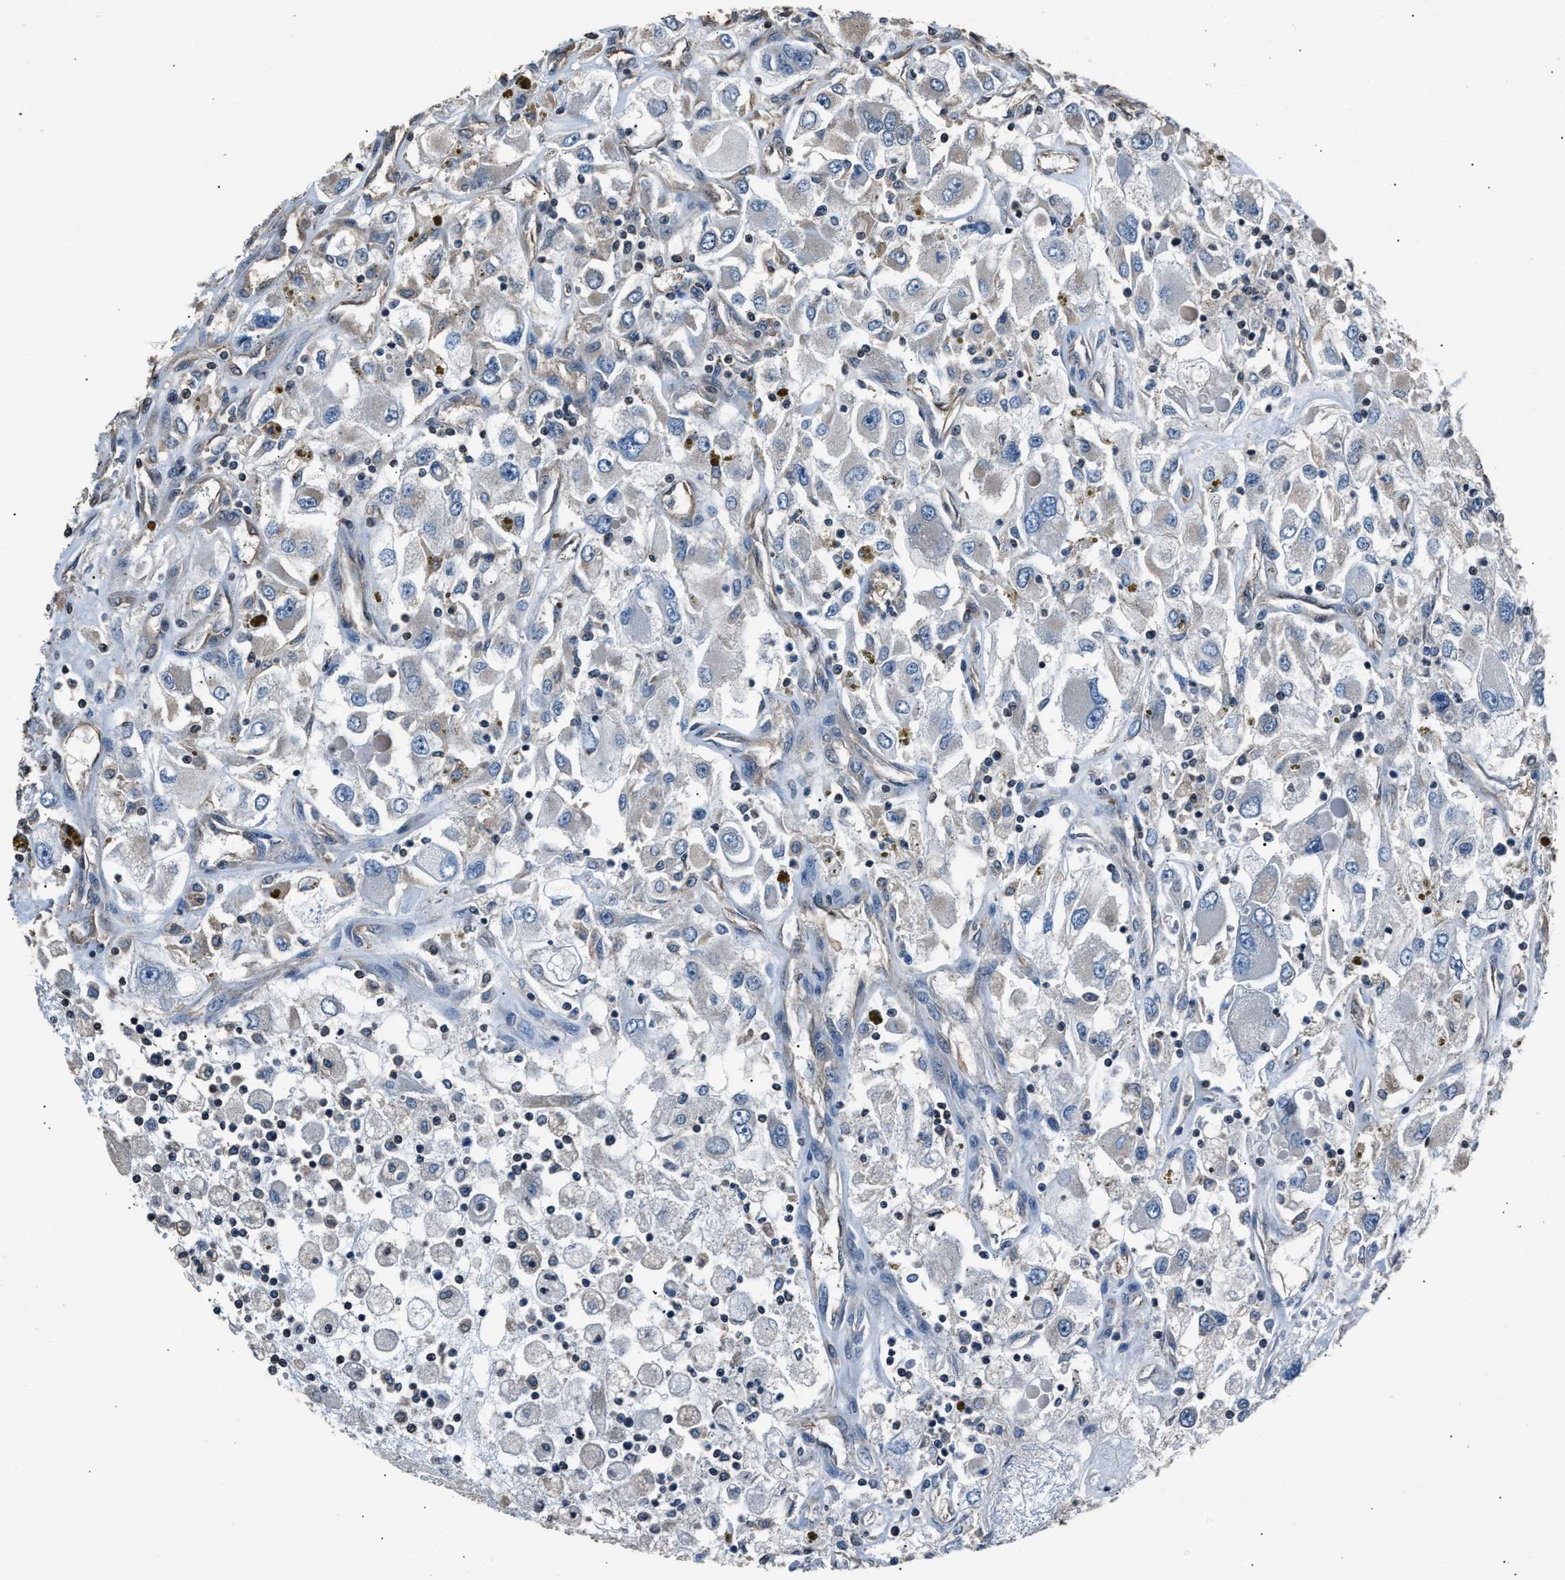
{"staining": {"intensity": "weak", "quantity": "<25%", "location": "cytoplasmic/membranous"}, "tissue": "renal cancer", "cell_type": "Tumor cells", "image_type": "cancer", "snomed": [{"axis": "morphology", "description": "Adenocarcinoma, NOS"}, {"axis": "topography", "description": "Kidney"}], "caption": "The photomicrograph shows no significant expression in tumor cells of renal adenocarcinoma.", "gene": "DFFA", "patient": {"sex": "female", "age": 52}}